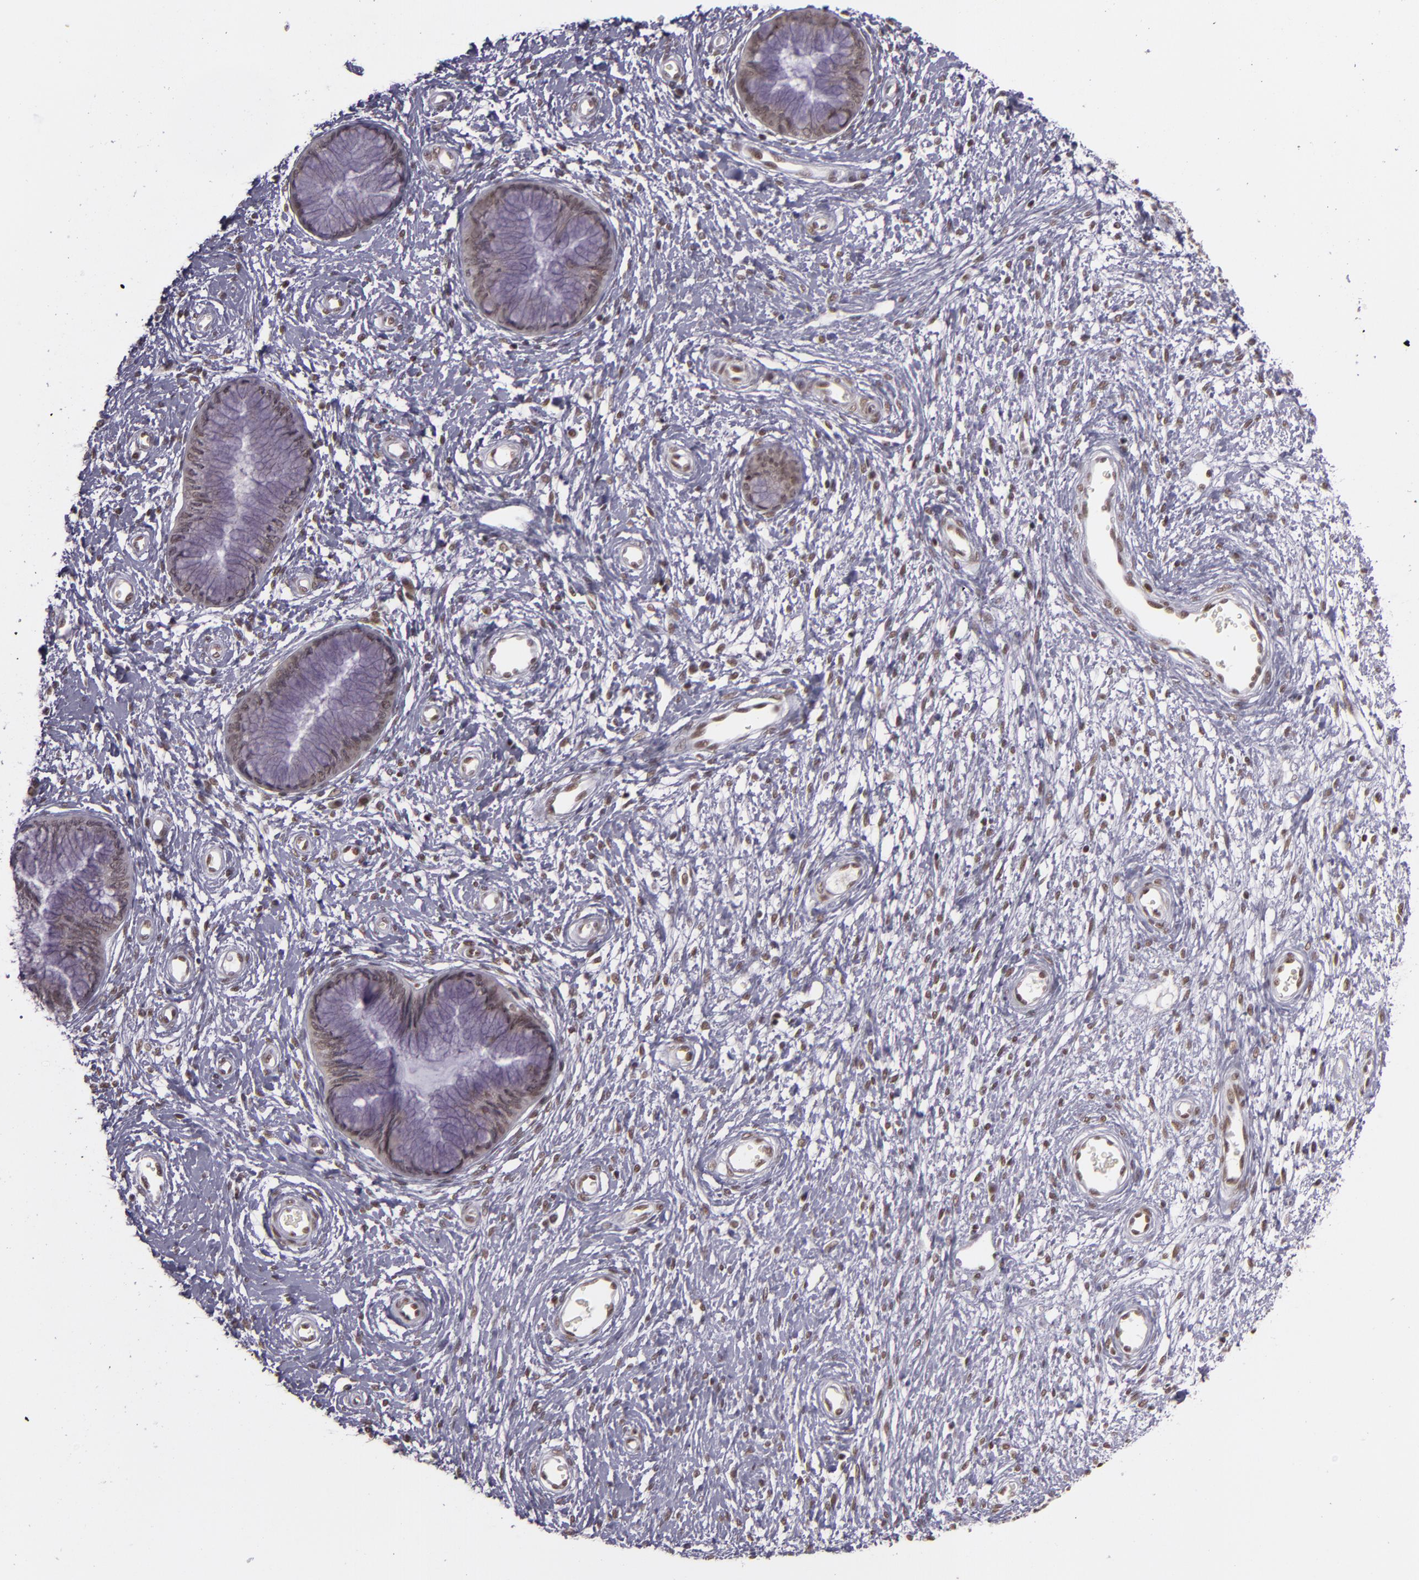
{"staining": {"intensity": "weak", "quantity": "25%-75%", "location": "nuclear"}, "tissue": "cervix", "cell_type": "Glandular cells", "image_type": "normal", "snomed": [{"axis": "morphology", "description": "Normal tissue, NOS"}, {"axis": "topography", "description": "Cervix"}], "caption": "Immunohistochemical staining of benign human cervix shows low levels of weak nuclear expression in approximately 25%-75% of glandular cells.", "gene": "ZFX", "patient": {"sex": "female", "age": 55}}